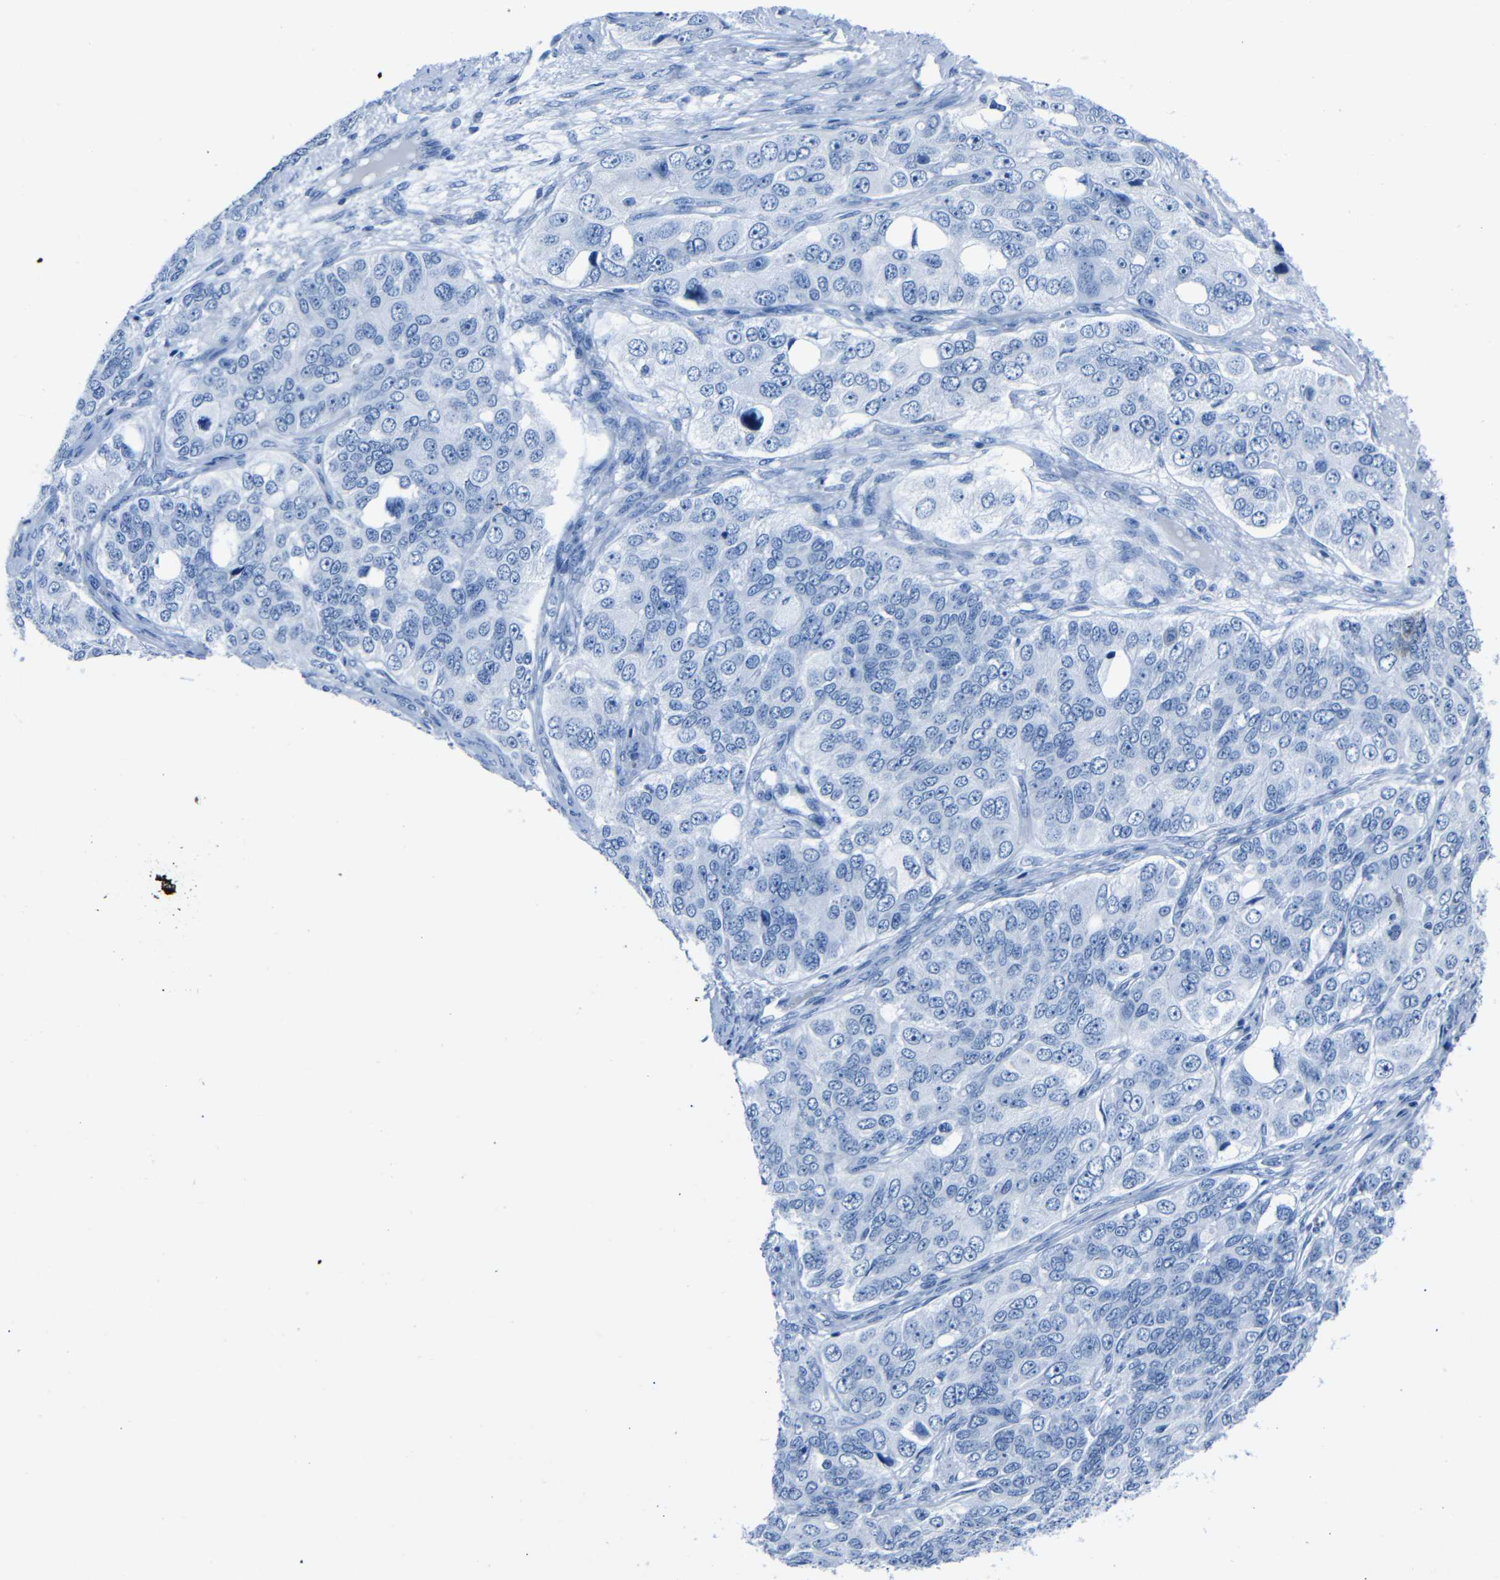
{"staining": {"intensity": "negative", "quantity": "none", "location": "none"}, "tissue": "ovarian cancer", "cell_type": "Tumor cells", "image_type": "cancer", "snomed": [{"axis": "morphology", "description": "Carcinoma, endometroid"}, {"axis": "topography", "description": "Ovary"}], "caption": "This photomicrograph is of endometroid carcinoma (ovarian) stained with immunohistochemistry to label a protein in brown with the nuclei are counter-stained blue. There is no positivity in tumor cells.", "gene": "CLDN11", "patient": {"sex": "female", "age": 51}}